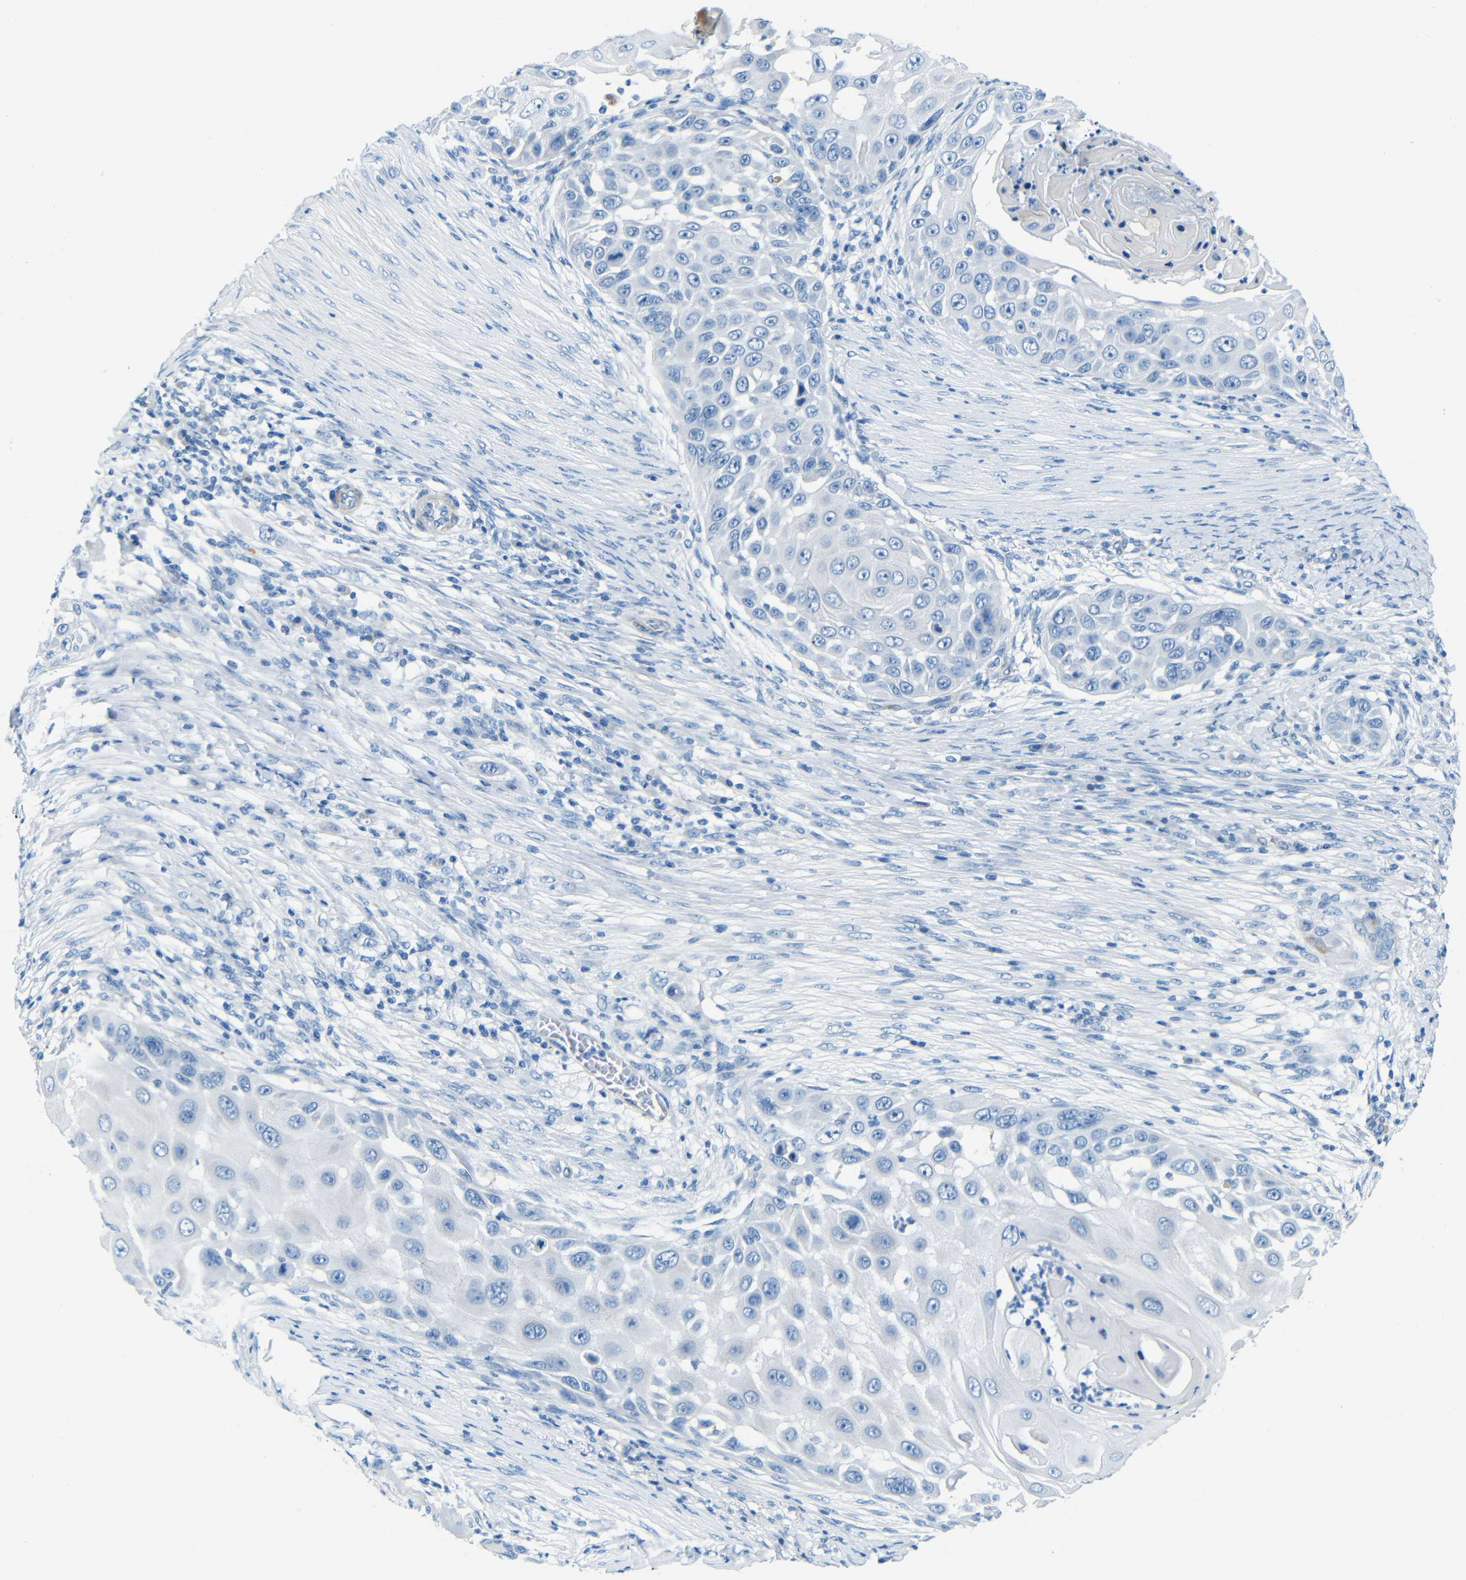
{"staining": {"intensity": "negative", "quantity": "none", "location": "none"}, "tissue": "skin cancer", "cell_type": "Tumor cells", "image_type": "cancer", "snomed": [{"axis": "morphology", "description": "Squamous cell carcinoma, NOS"}, {"axis": "topography", "description": "Skin"}], "caption": "Tumor cells show no significant protein expression in skin cancer.", "gene": "MAP2", "patient": {"sex": "female", "age": 44}}